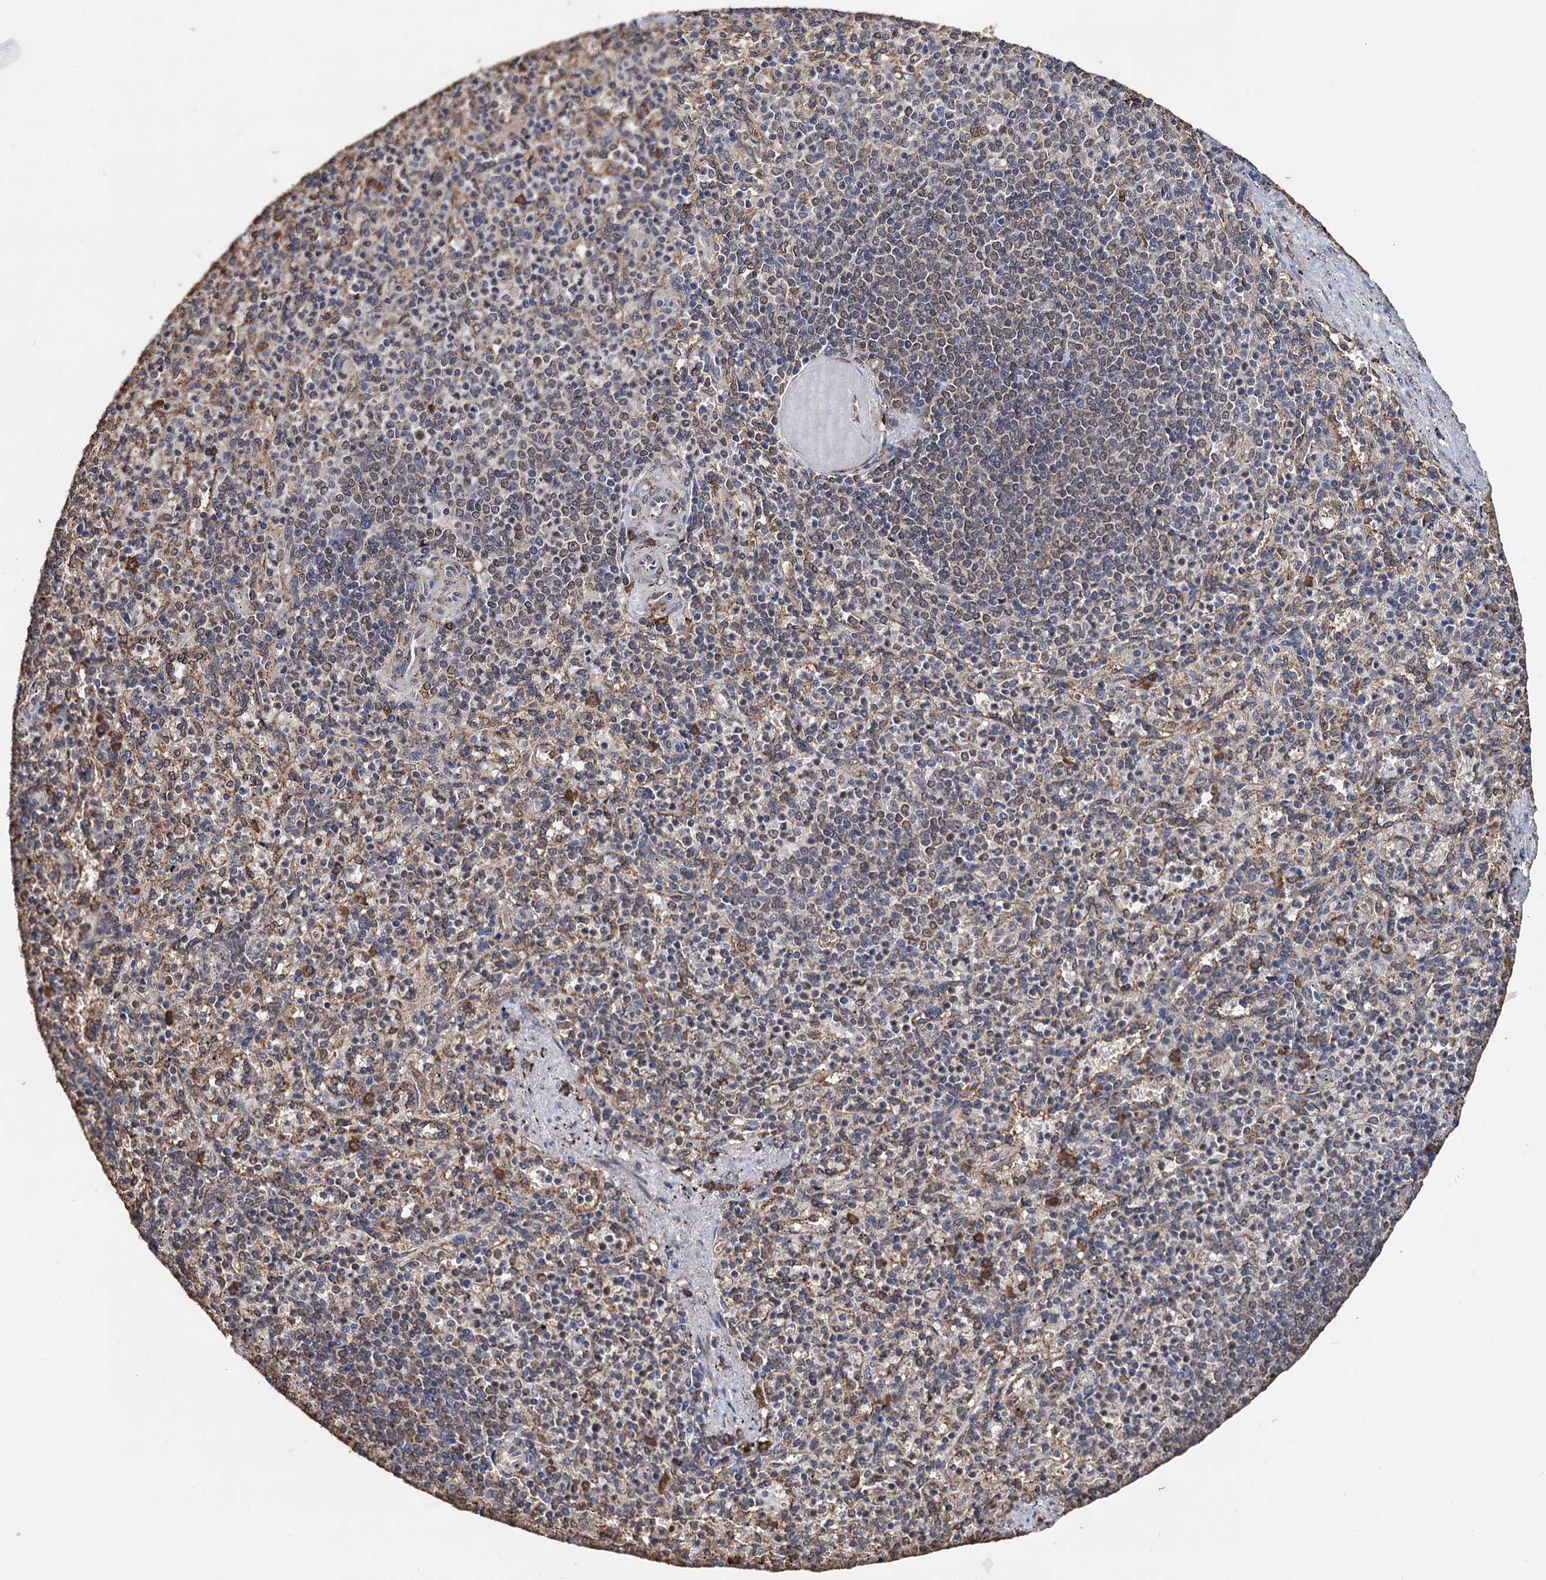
{"staining": {"intensity": "weak", "quantity": "25%-75%", "location": "cytoplasmic/membranous"}, "tissue": "spleen", "cell_type": "Cells in red pulp", "image_type": "normal", "snomed": [{"axis": "morphology", "description": "Normal tissue, NOS"}, {"axis": "topography", "description": "Spleen"}], "caption": "Immunohistochemical staining of normal human spleen shows low levels of weak cytoplasmic/membranous positivity in approximately 25%-75% of cells in red pulp.", "gene": "TBC1D12", "patient": {"sex": "female", "age": 74}}